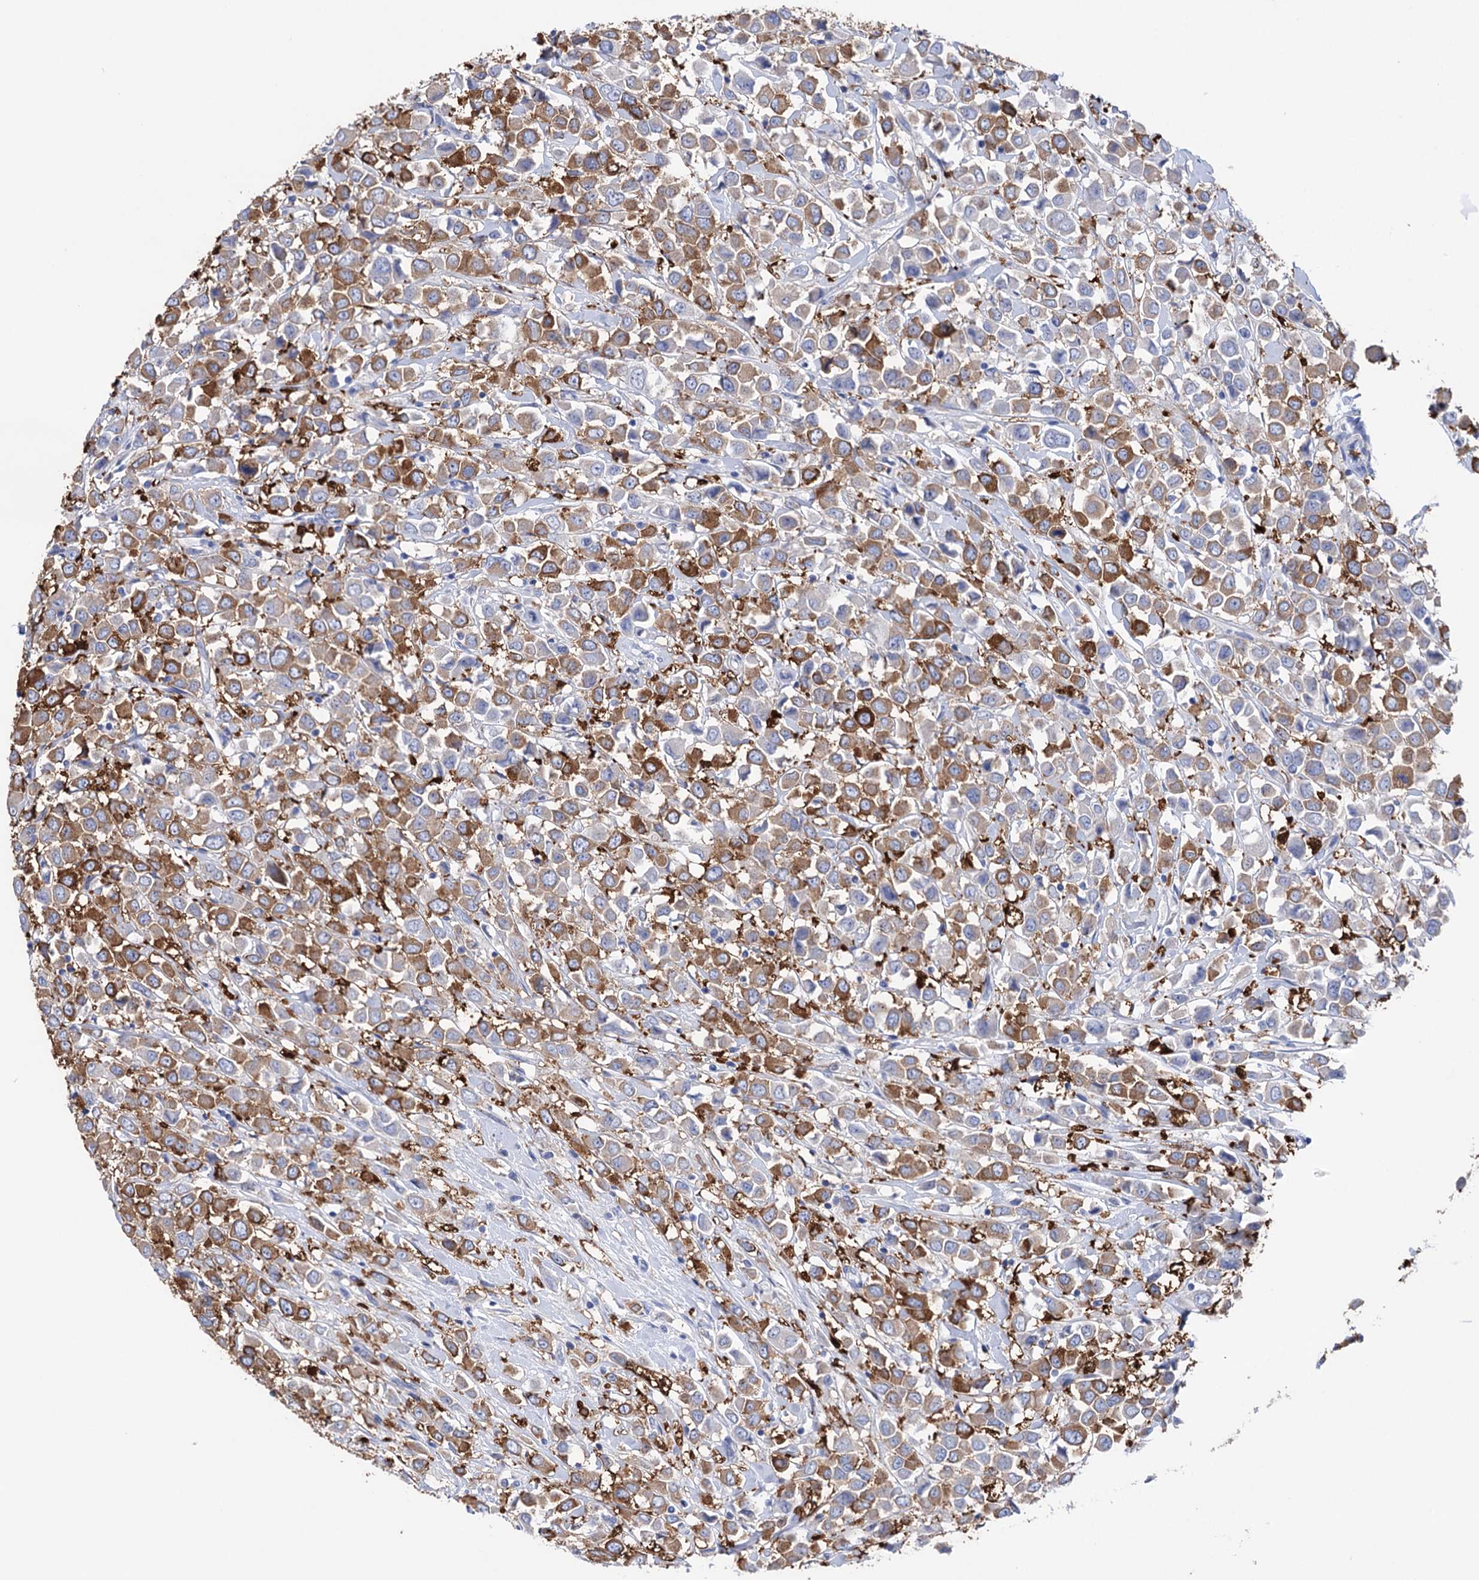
{"staining": {"intensity": "moderate", "quantity": "25%-75%", "location": "cytoplasmic/membranous"}, "tissue": "breast cancer", "cell_type": "Tumor cells", "image_type": "cancer", "snomed": [{"axis": "morphology", "description": "Duct carcinoma"}, {"axis": "topography", "description": "Breast"}], "caption": "Moderate cytoplasmic/membranous positivity is identified in about 25%-75% of tumor cells in breast cancer.", "gene": "BBS4", "patient": {"sex": "female", "age": 61}}